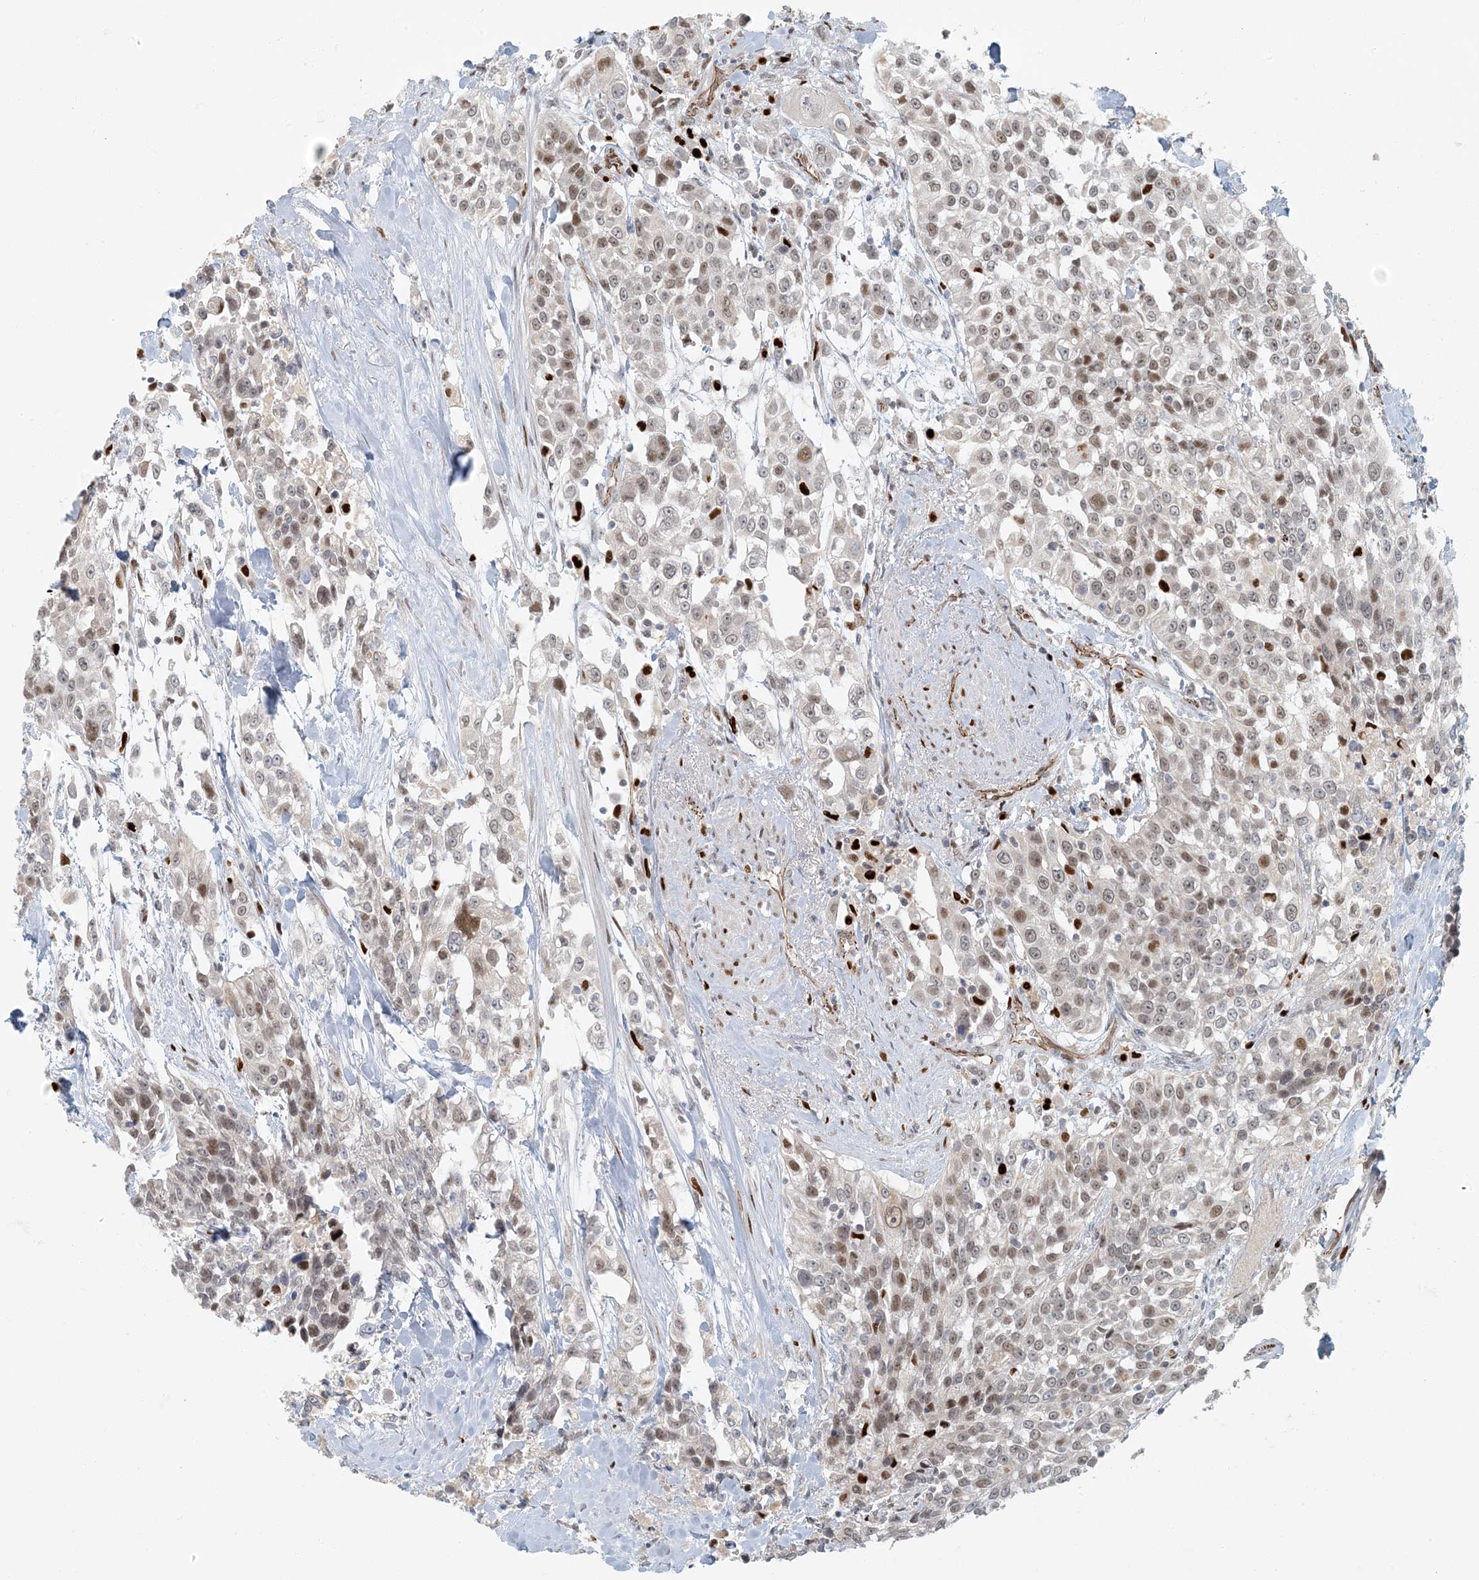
{"staining": {"intensity": "weak", "quantity": ">75%", "location": "nuclear"}, "tissue": "urothelial cancer", "cell_type": "Tumor cells", "image_type": "cancer", "snomed": [{"axis": "morphology", "description": "Urothelial carcinoma, High grade"}, {"axis": "topography", "description": "Urinary bladder"}], "caption": "High-grade urothelial carcinoma was stained to show a protein in brown. There is low levels of weak nuclear positivity in approximately >75% of tumor cells.", "gene": "AK9", "patient": {"sex": "female", "age": 80}}